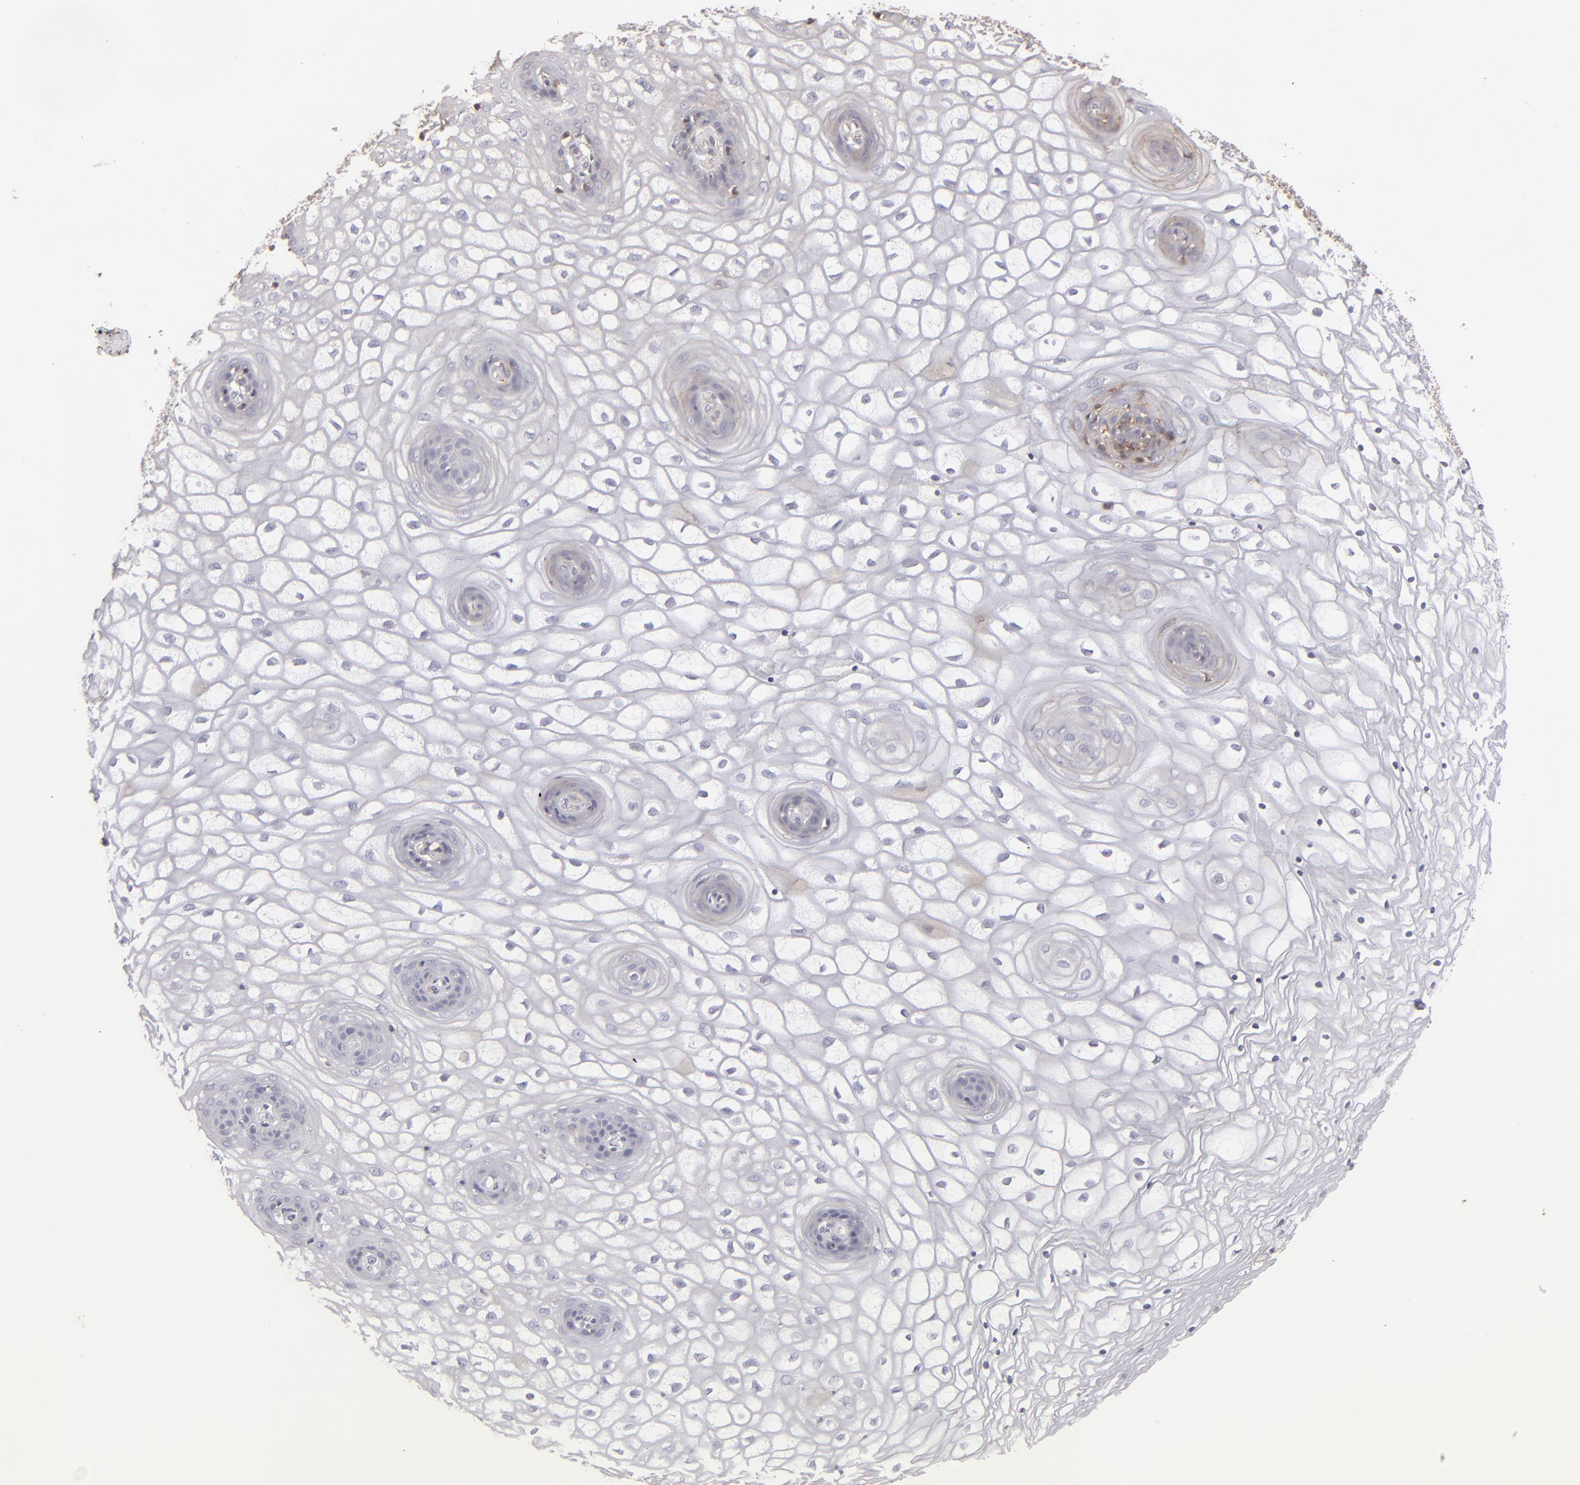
{"staining": {"intensity": "negative", "quantity": "none", "location": "none"}, "tissue": "vagina", "cell_type": "Squamous epithelial cells", "image_type": "normal", "snomed": [{"axis": "morphology", "description": "Normal tissue, NOS"}, {"axis": "topography", "description": "Vagina"}], "caption": "Immunohistochemical staining of benign vagina reveals no significant expression in squamous epithelial cells.", "gene": "ACTB", "patient": {"sex": "female", "age": 34}}